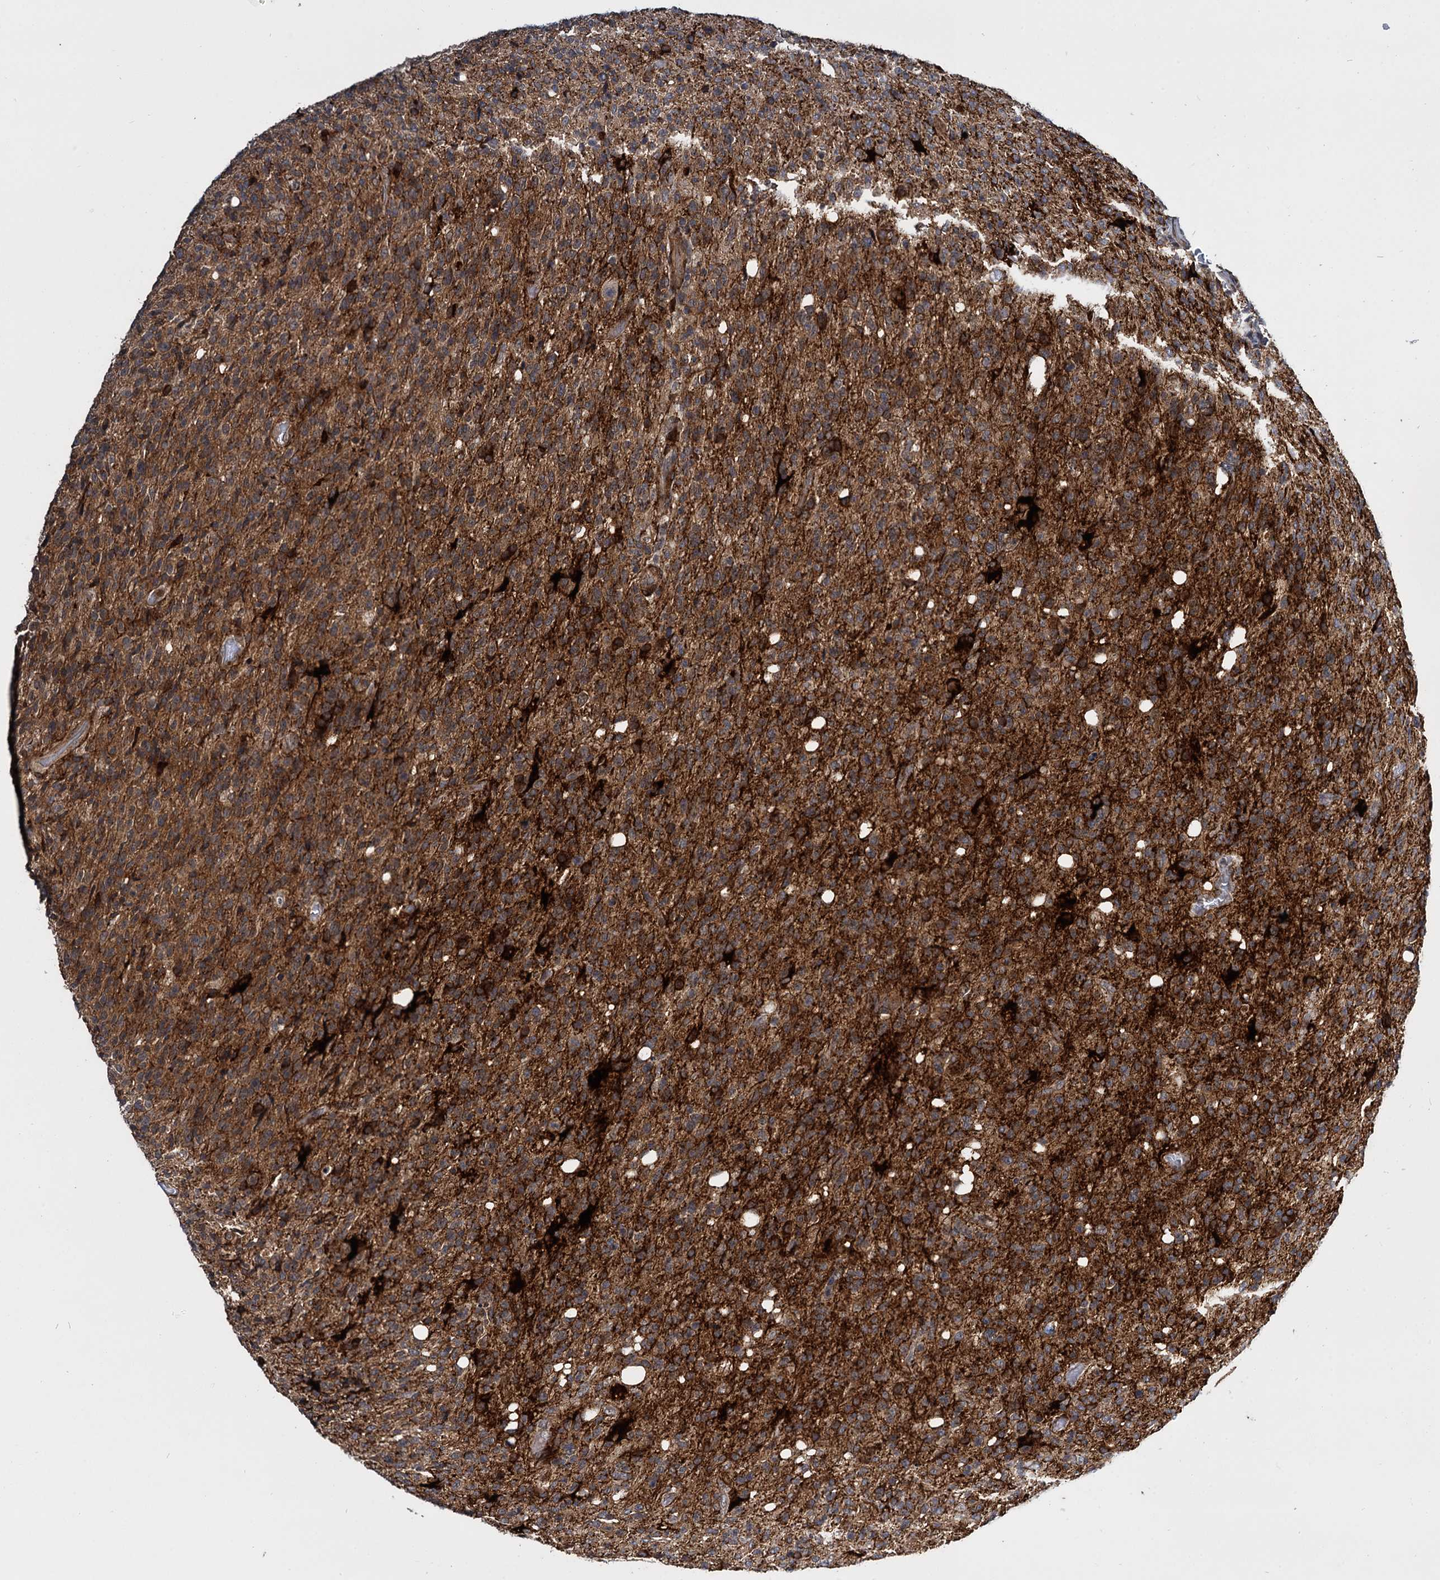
{"staining": {"intensity": "moderate", "quantity": ">75%", "location": "cytoplasmic/membranous"}, "tissue": "glioma", "cell_type": "Tumor cells", "image_type": "cancer", "snomed": [{"axis": "morphology", "description": "Glioma, malignant, High grade"}, {"axis": "topography", "description": "Brain"}], "caption": "Glioma stained with DAB immunohistochemistry demonstrates medium levels of moderate cytoplasmic/membranous positivity in about >75% of tumor cells. The staining was performed using DAB, with brown indicating positive protein expression. Nuclei are stained blue with hematoxylin.", "gene": "ARHGAP42", "patient": {"sex": "female", "age": 57}}